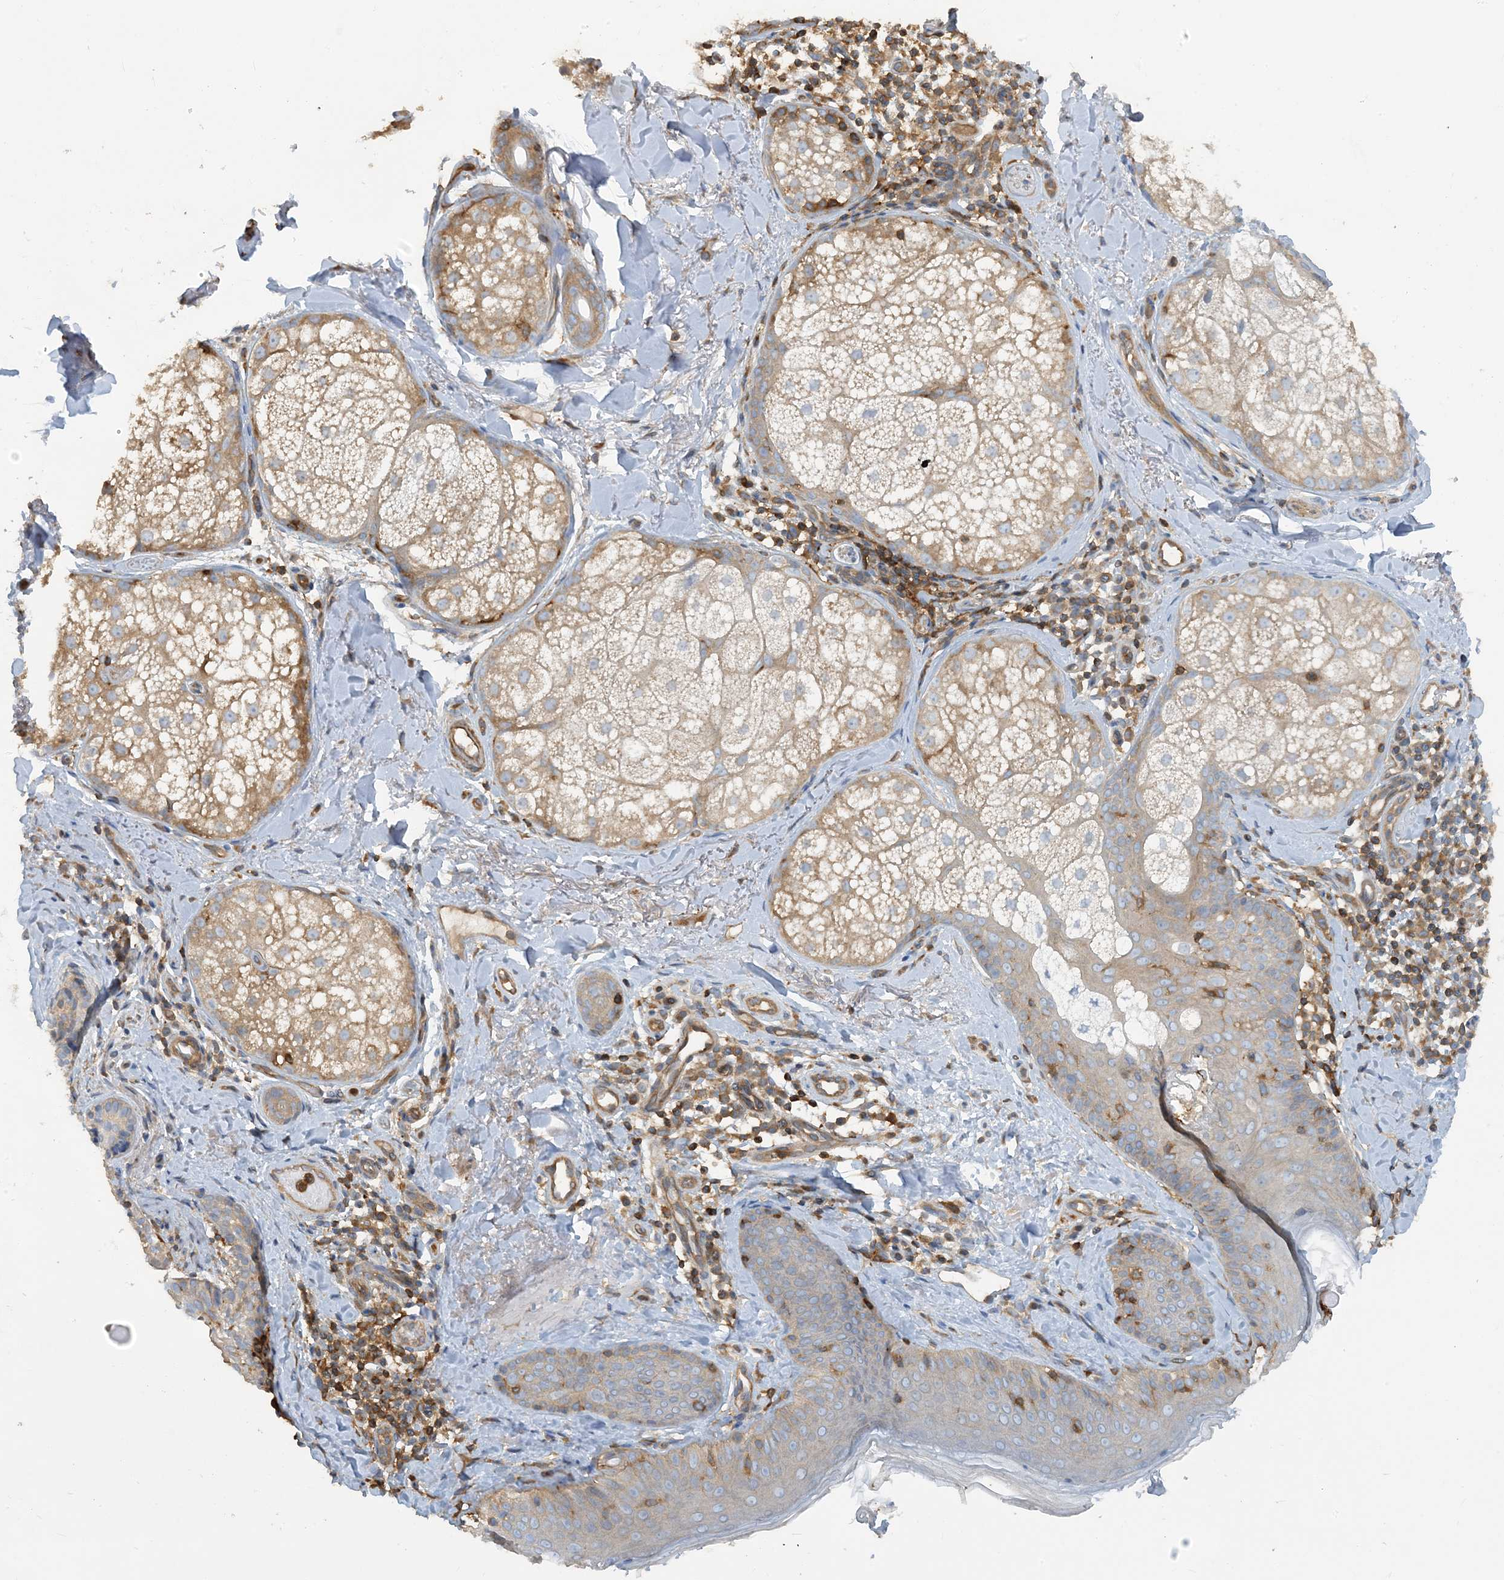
{"staining": {"intensity": "moderate", "quantity": ">75%", "location": "cytoplasmic/membranous"}, "tissue": "skin", "cell_type": "Fibroblasts", "image_type": "normal", "snomed": [{"axis": "morphology", "description": "Normal tissue, NOS"}, {"axis": "topography", "description": "Skin"}], "caption": "Brown immunohistochemical staining in unremarkable skin displays moderate cytoplasmic/membranous expression in approximately >75% of fibroblasts.", "gene": "SFMBT2", "patient": {"sex": "male", "age": 57}}